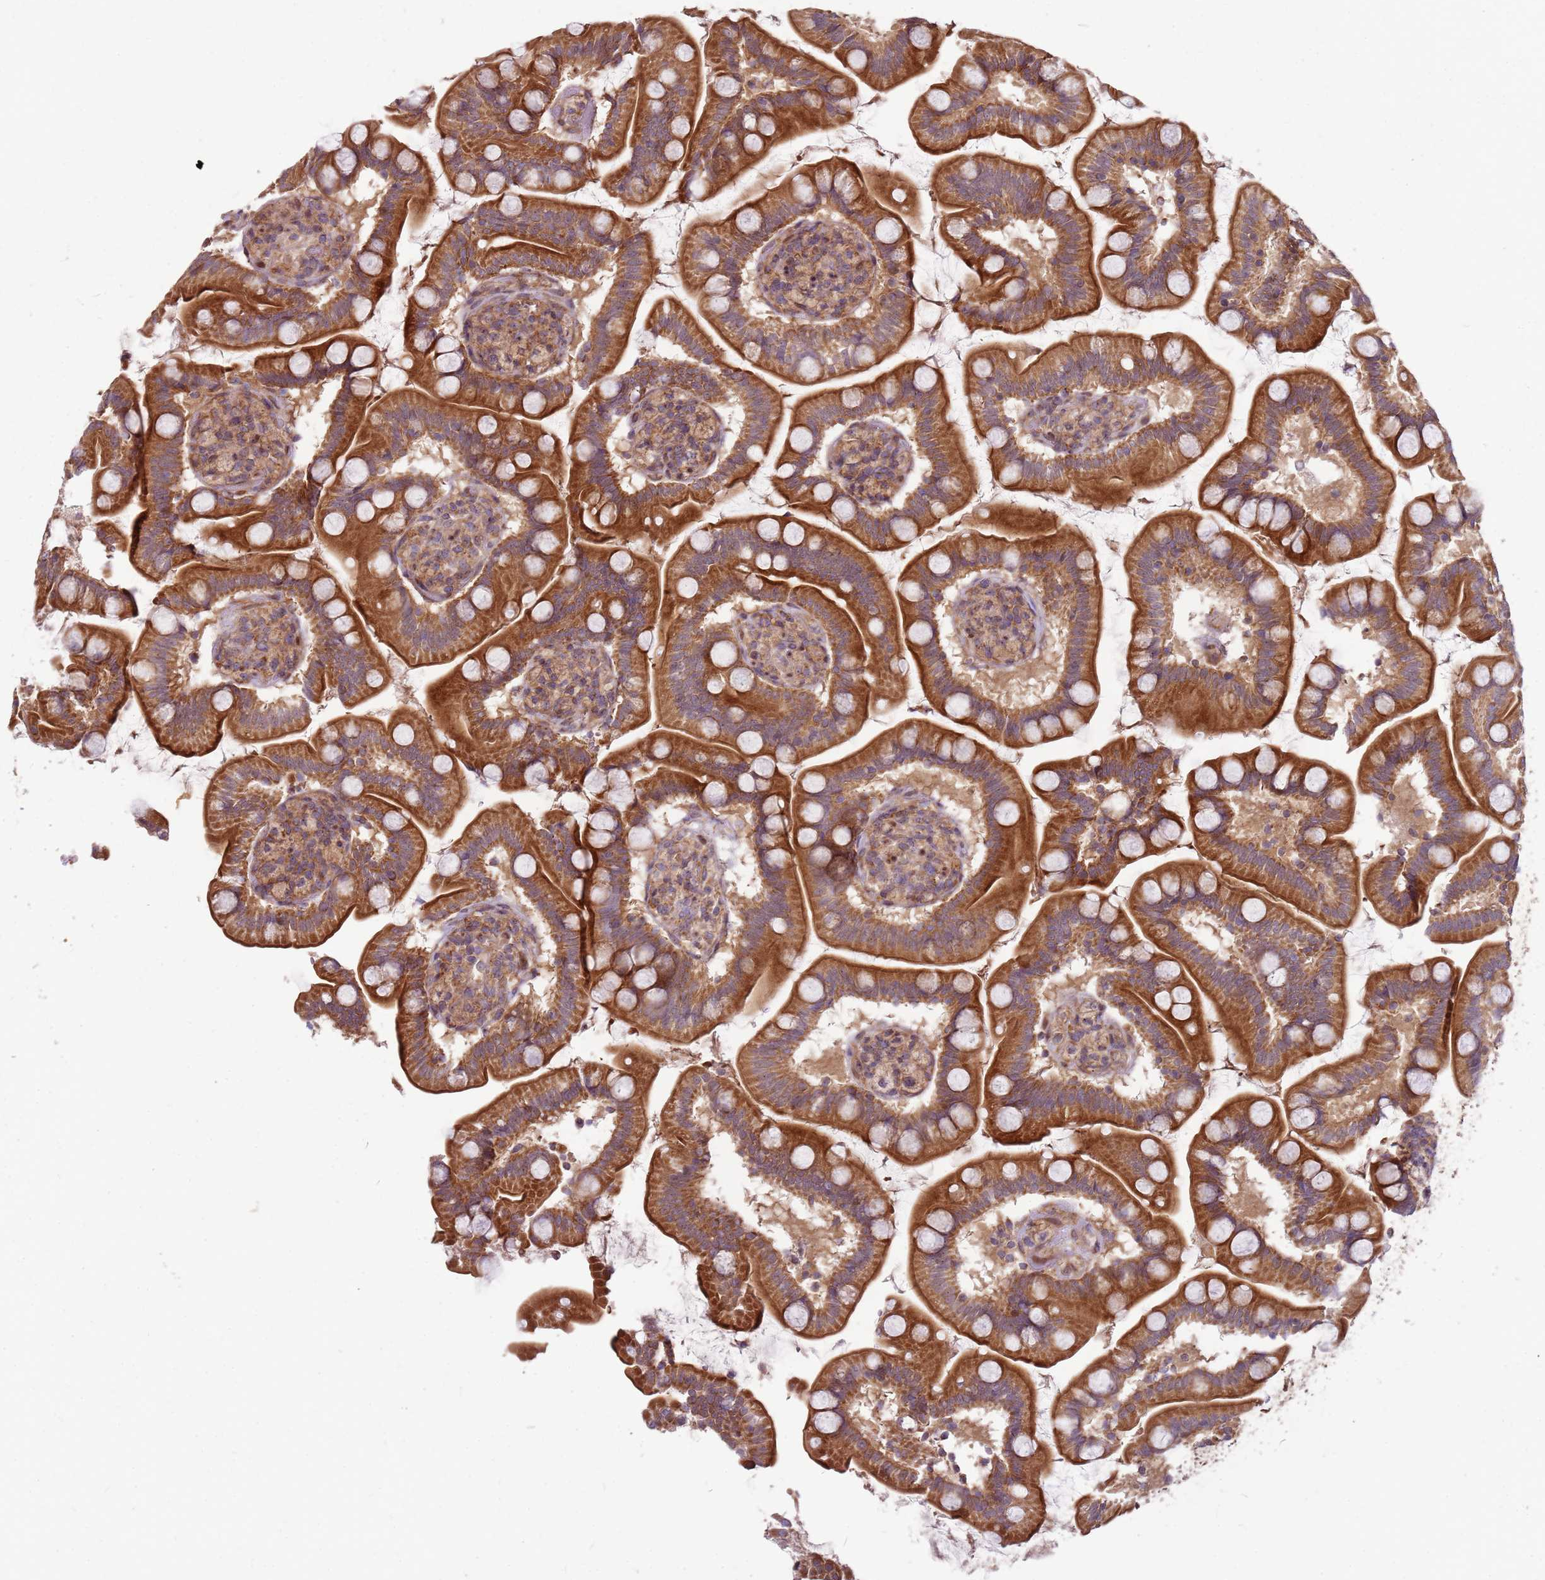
{"staining": {"intensity": "strong", "quantity": ">75%", "location": "cytoplasmic/membranous"}, "tissue": "small intestine", "cell_type": "Glandular cells", "image_type": "normal", "snomed": [{"axis": "morphology", "description": "Normal tissue, NOS"}, {"axis": "topography", "description": "Small intestine"}], "caption": "Small intestine was stained to show a protein in brown. There is high levels of strong cytoplasmic/membranous staining in about >75% of glandular cells. (IHC, brightfield microscopy, high magnification).", "gene": "CCDC159", "patient": {"sex": "female", "age": 64}}